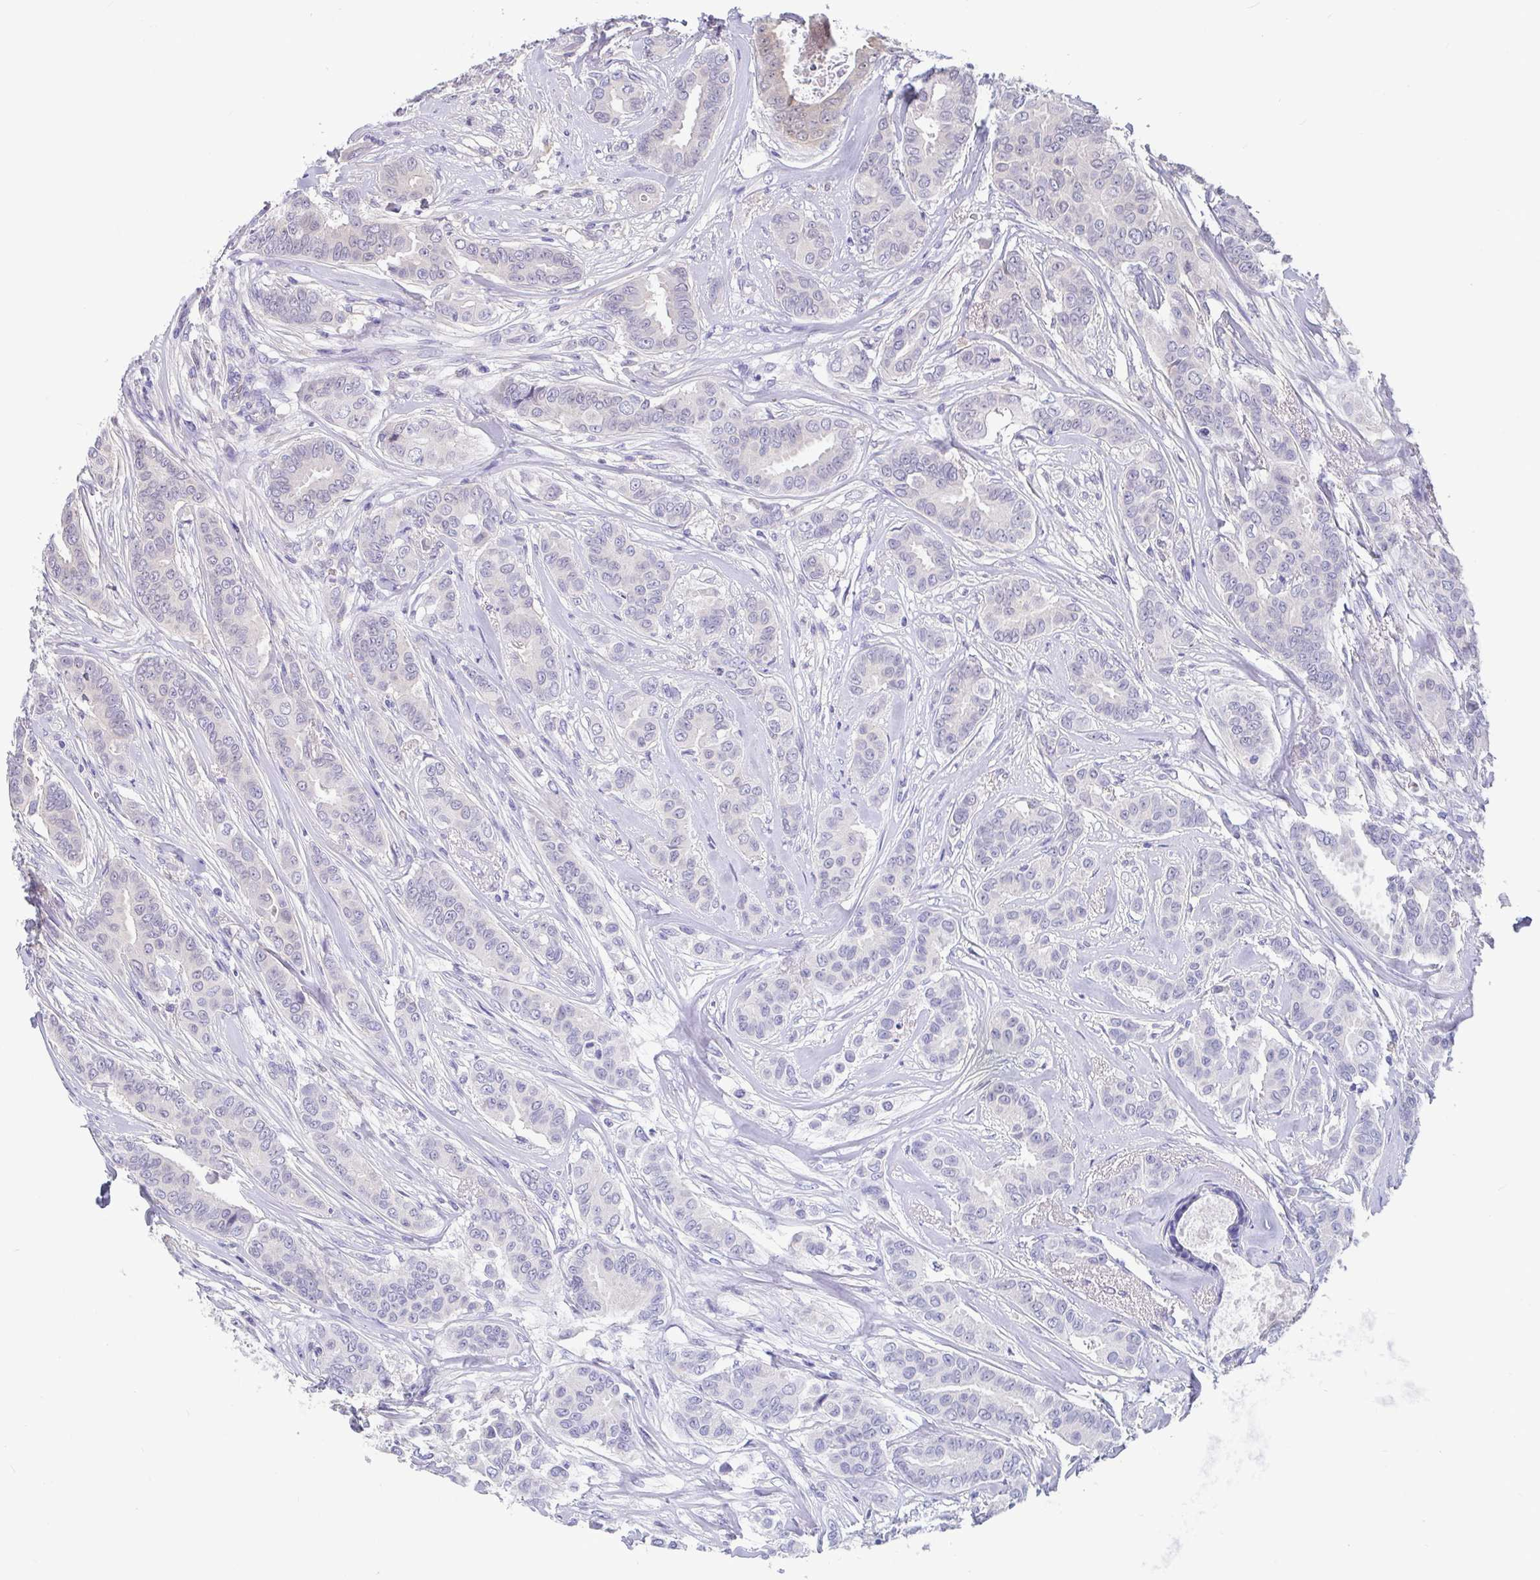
{"staining": {"intensity": "negative", "quantity": "none", "location": "none"}, "tissue": "breast cancer", "cell_type": "Tumor cells", "image_type": "cancer", "snomed": [{"axis": "morphology", "description": "Duct carcinoma"}, {"axis": "topography", "description": "Breast"}], "caption": "Immunohistochemistry (IHC) photomicrograph of human invasive ductal carcinoma (breast) stained for a protein (brown), which exhibits no expression in tumor cells.", "gene": "IDH1", "patient": {"sex": "female", "age": 45}}